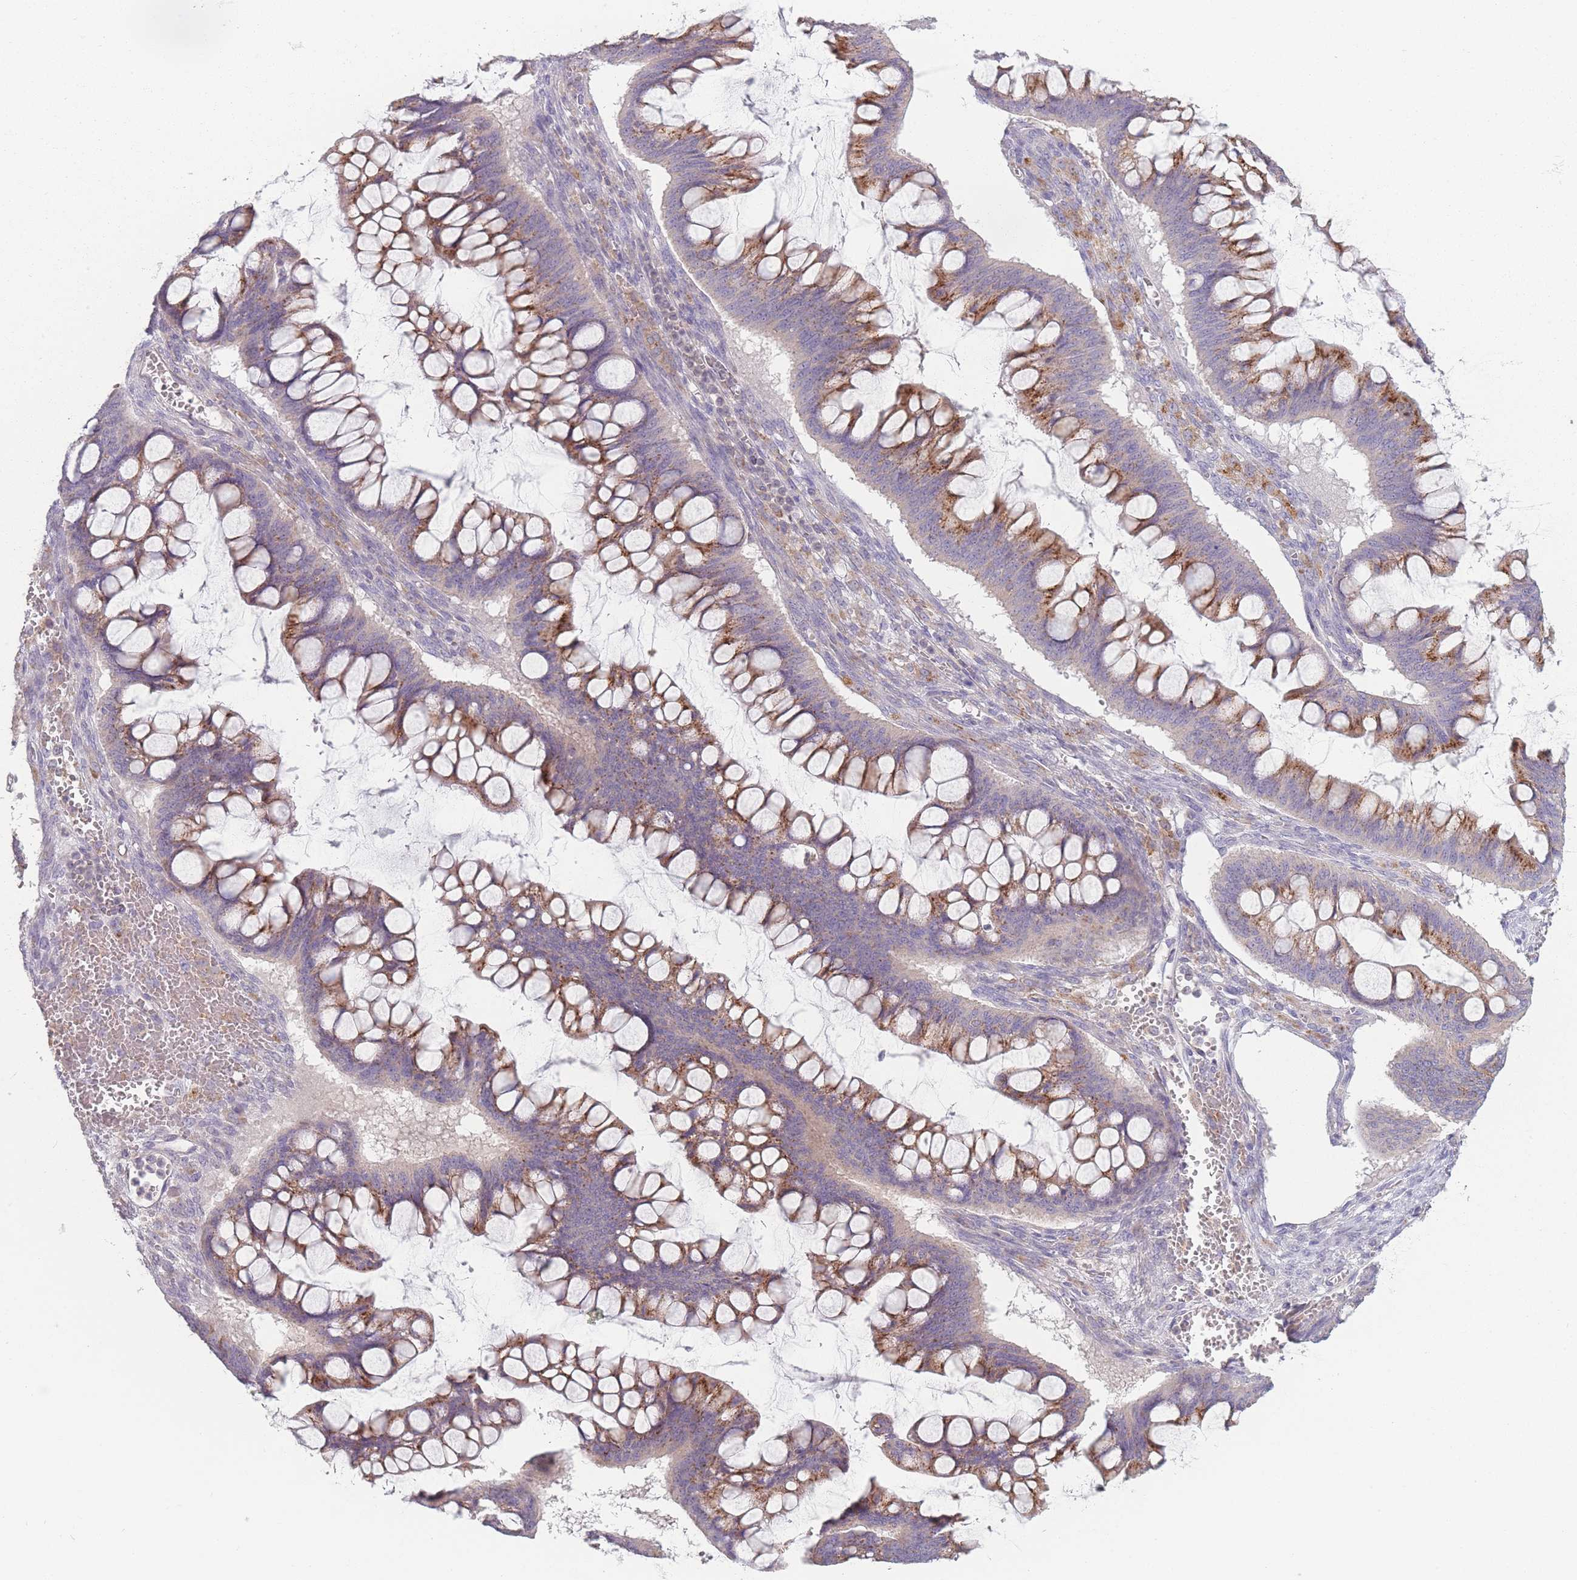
{"staining": {"intensity": "moderate", "quantity": "25%-75%", "location": "cytoplasmic/membranous"}, "tissue": "ovarian cancer", "cell_type": "Tumor cells", "image_type": "cancer", "snomed": [{"axis": "morphology", "description": "Cystadenocarcinoma, mucinous, NOS"}, {"axis": "topography", "description": "Ovary"}], "caption": "This photomicrograph displays IHC staining of human mucinous cystadenocarcinoma (ovarian), with medium moderate cytoplasmic/membranous positivity in about 25%-75% of tumor cells.", "gene": "PEX11B", "patient": {"sex": "female", "age": 73}}